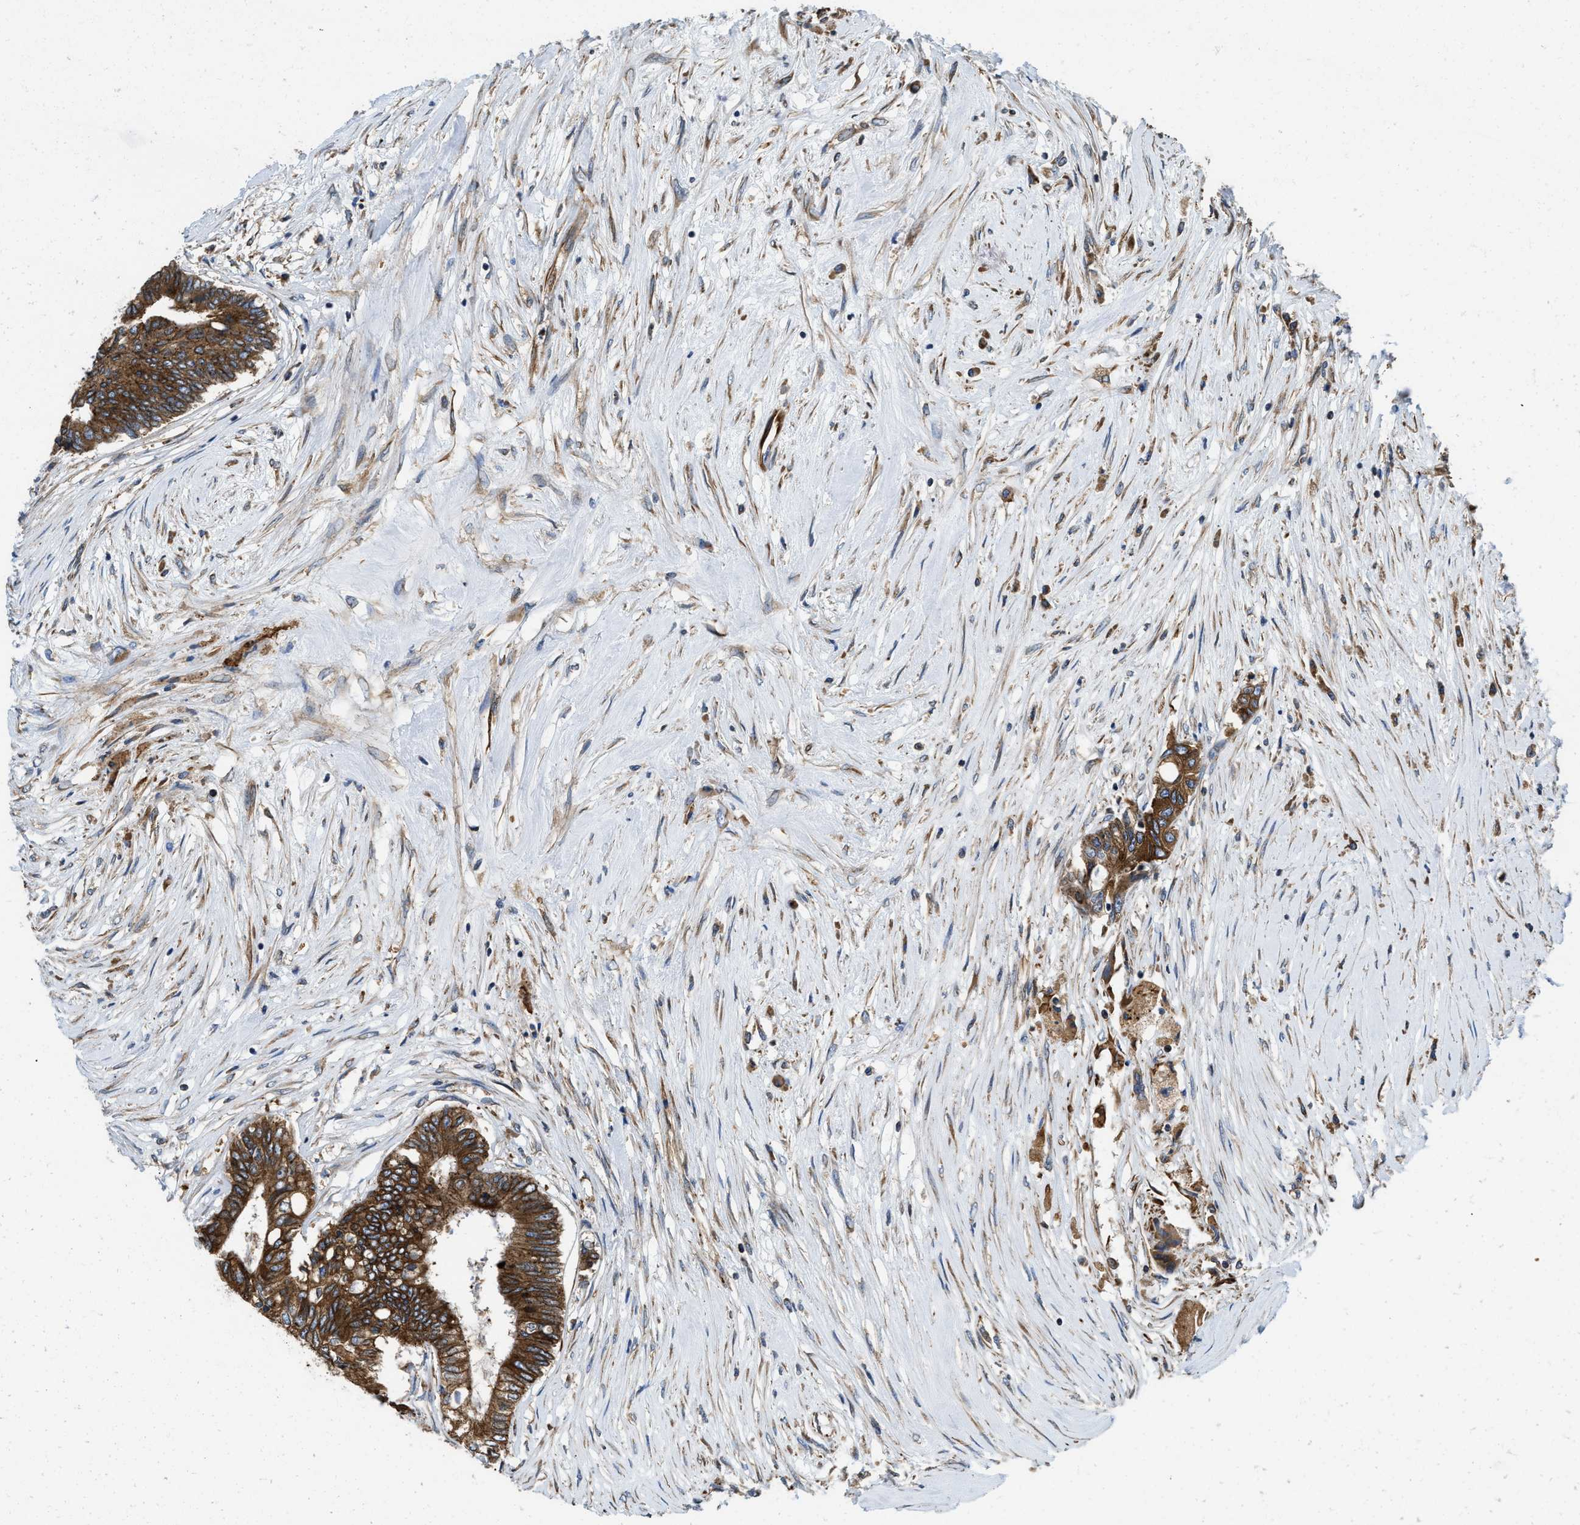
{"staining": {"intensity": "strong", "quantity": ">75%", "location": "cytoplasmic/membranous"}, "tissue": "colorectal cancer", "cell_type": "Tumor cells", "image_type": "cancer", "snomed": [{"axis": "morphology", "description": "Adenocarcinoma, NOS"}, {"axis": "topography", "description": "Rectum"}], "caption": "Immunohistochemistry (IHC) (DAB) staining of colorectal adenocarcinoma shows strong cytoplasmic/membranous protein expression in about >75% of tumor cells.", "gene": "HSD17B12", "patient": {"sex": "male", "age": 63}}